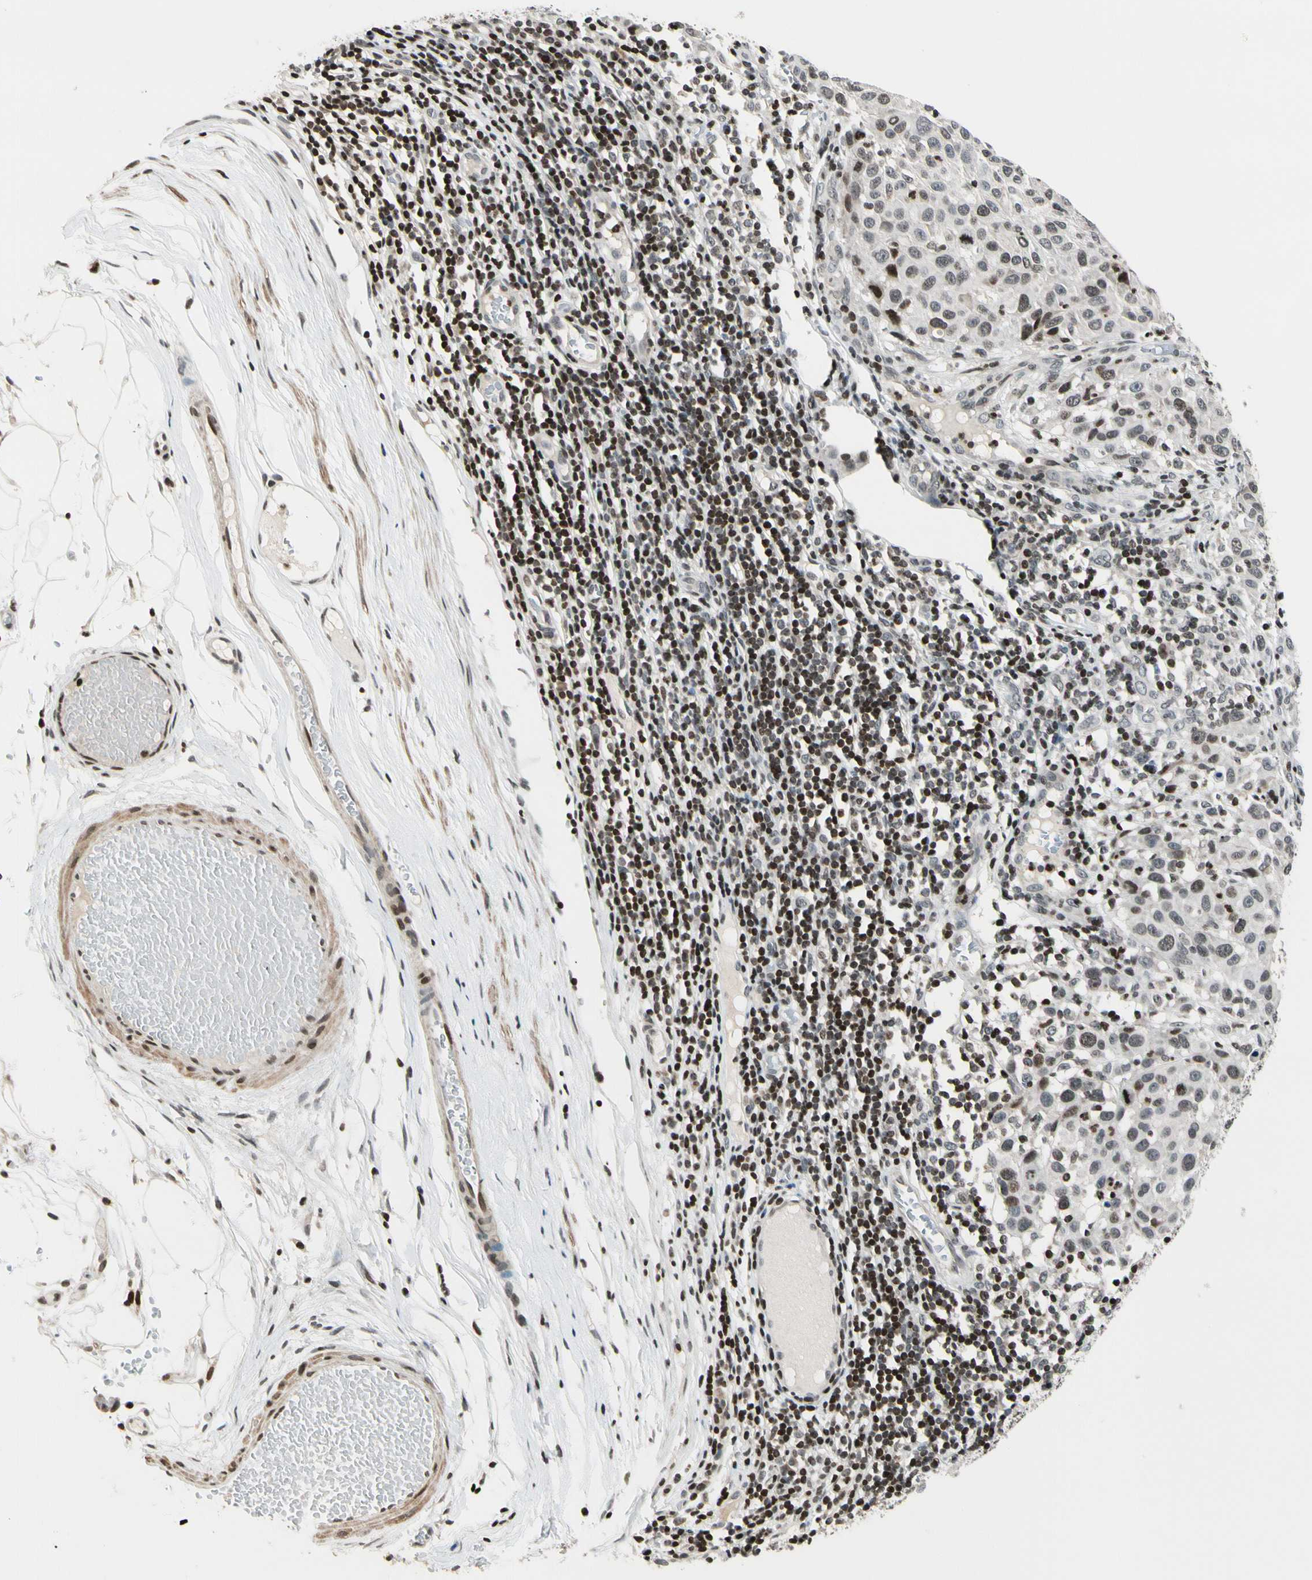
{"staining": {"intensity": "weak", "quantity": ">75%", "location": "nuclear"}, "tissue": "melanoma", "cell_type": "Tumor cells", "image_type": "cancer", "snomed": [{"axis": "morphology", "description": "Malignant melanoma, Metastatic site"}, {"axis": "topography", "description": "Lymph node"}], "caption": "Protein staining by IHC demonstrates weak nuclear positivity in approximately >75% of tumor cells in malignant melanoma (metastatic site).", "gene": "TSHZ3", "patient": {"sex": "male", "age": 61}}